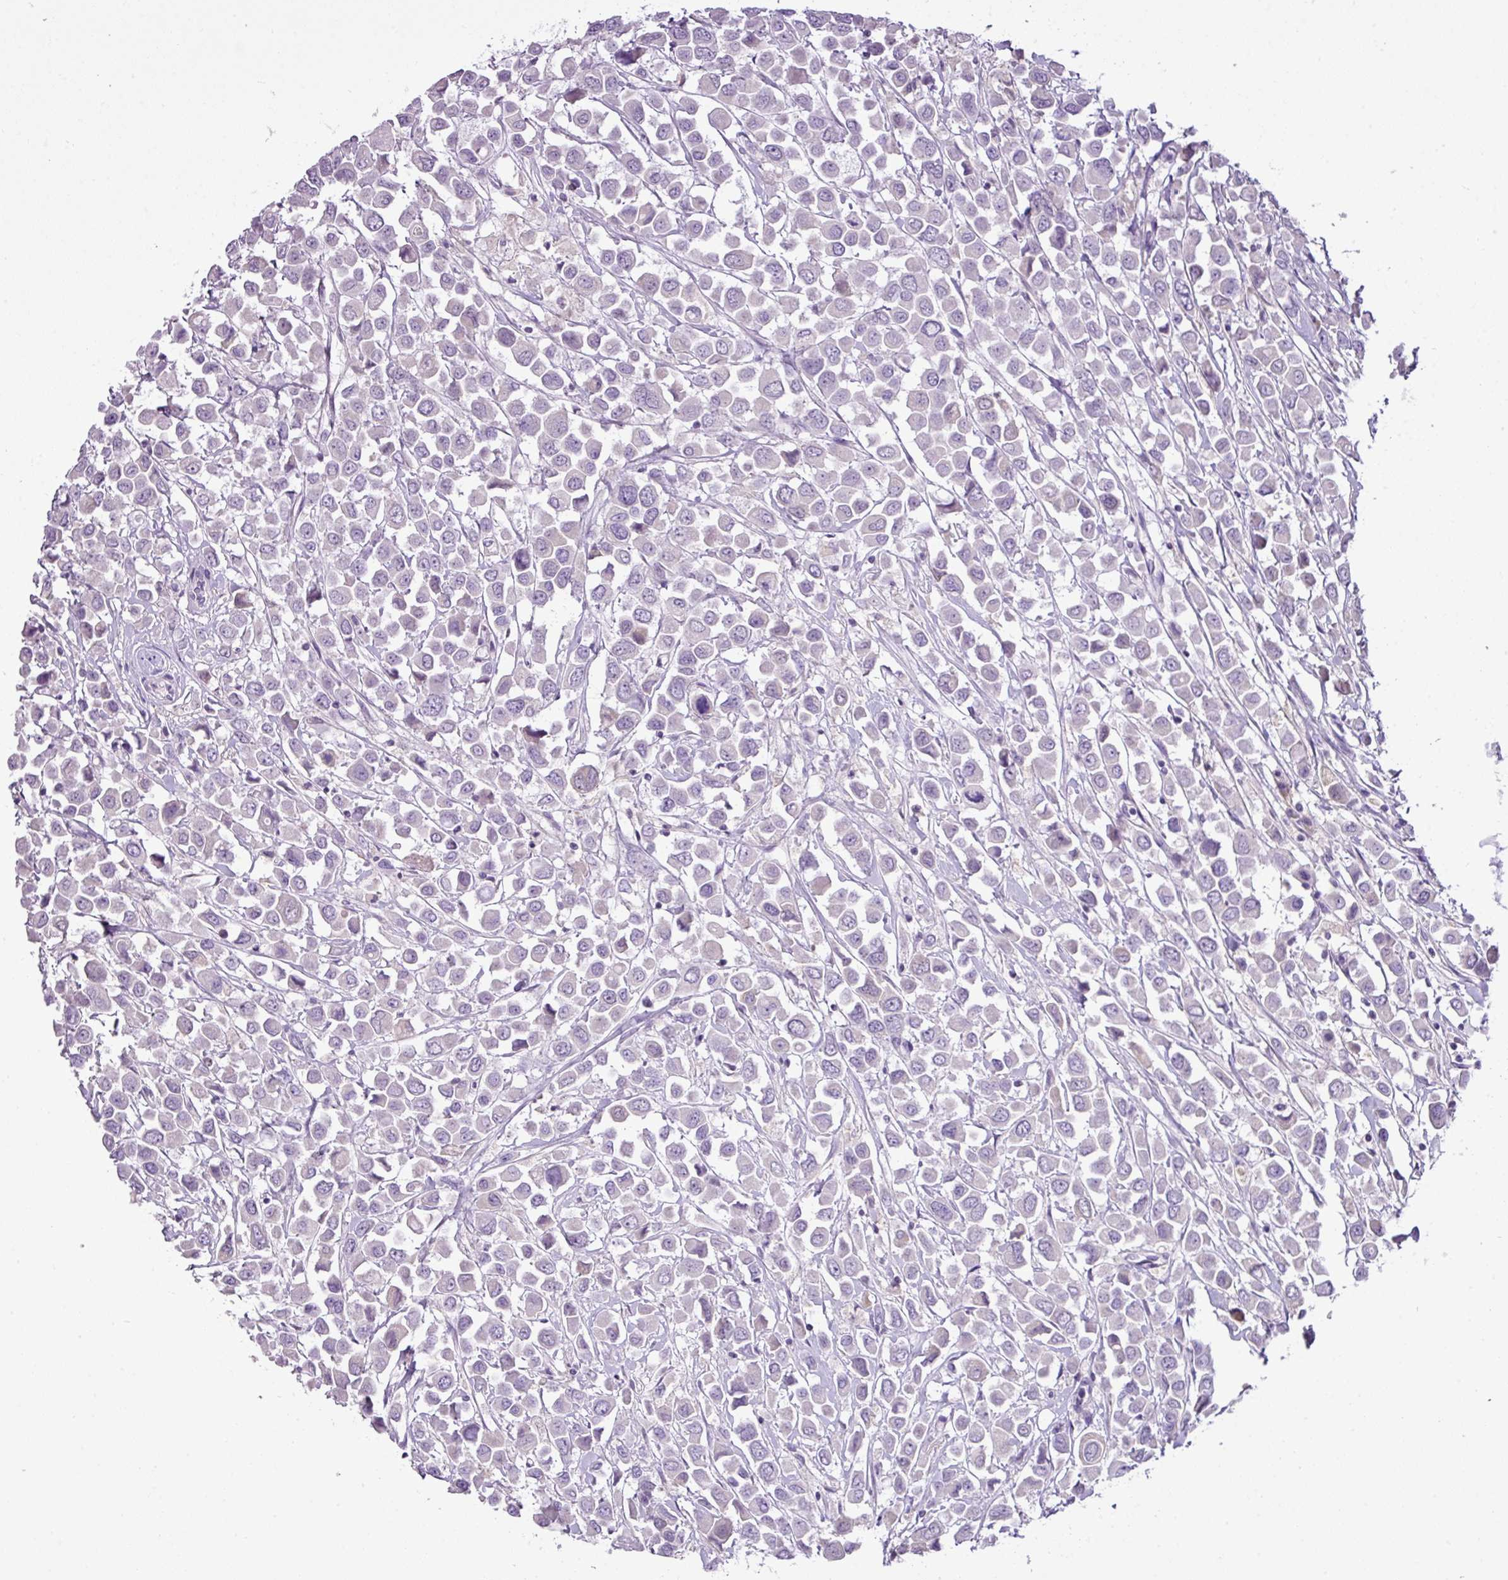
{"staining": {"intensity": "negative", "quantity": "none", "location": "none"}, "tissue": "breast cancer", "cell_type": "Tumor cells", "image_type": "cancer", "snomed": [{"axis": "morphology", "description": "Duct carcinoma"}, {"axis": "topography", "description": "Breast"}], "caption": "Protein analysis of breast infiltrating ductal carcinoma displays no significant positivity in tumor cells.", "gene": "HTR3E", "patient": {"sex": "female", "age": 61}}